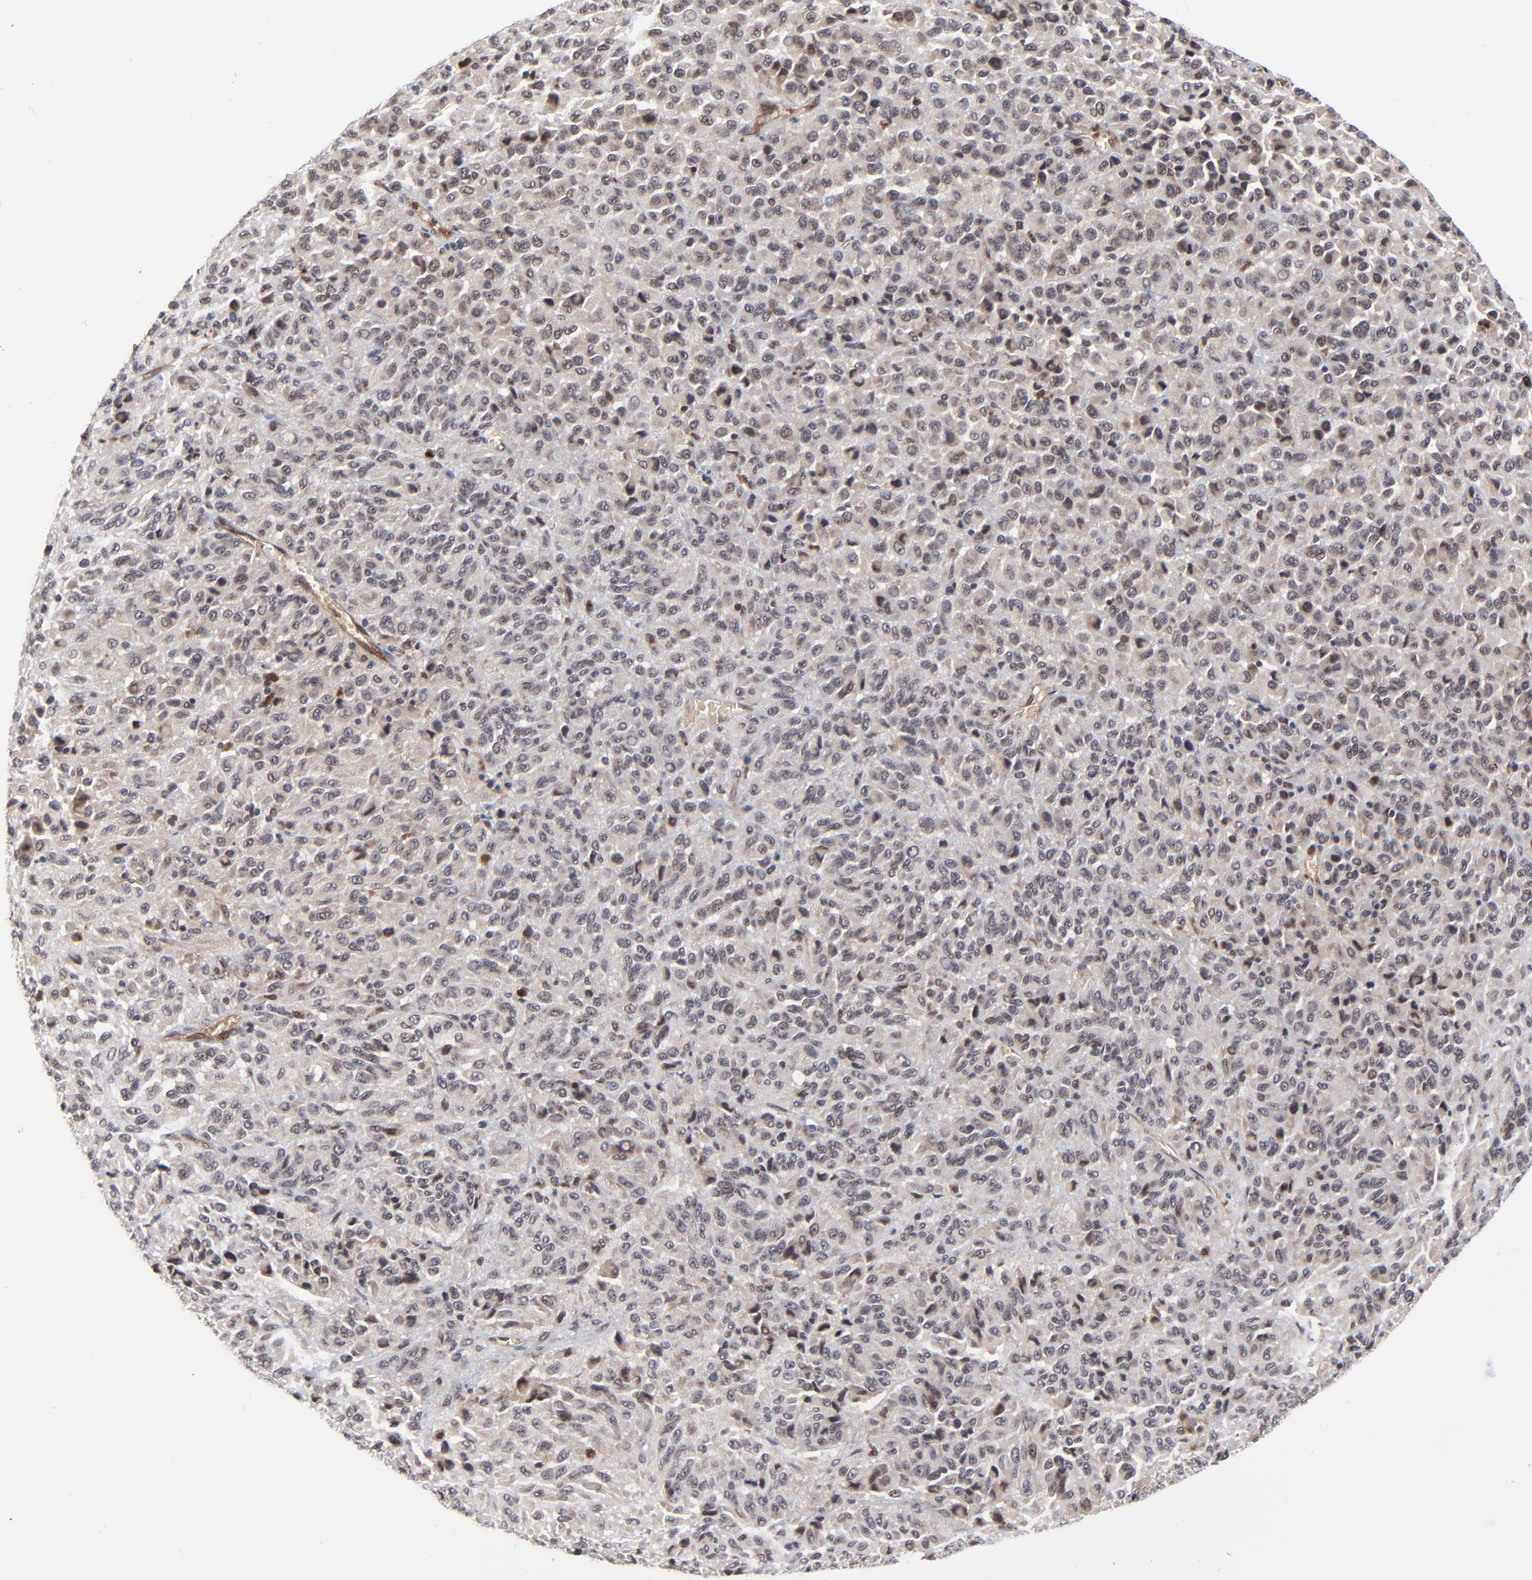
{"staining": {"intensity": "moderate", "quantity": ">75%", "location": "cytoplasmic/membranous"}, "tissue": "melanoma", "cell_type": "Tumor cells", "image_type": "cancer", "snomed": [{"axis": "morphology", "description": "Malignant melanoma, Metastatic site"}, {"axis": "topography", "description": "Lung"}], "caption": "Malignant melanoma (metastatic site) stained with DAB (3,3'-diaminobenzidine) immunohistochemistry (IHC) exhibits medium levels of moderate cytoplasmic/membranous expression in about >75% of tumor cells. (Brightfield microscopy of DAB IHC at high magnification).", "gene": "CASP10", "patient": {"sex": "male", "age": 64}}